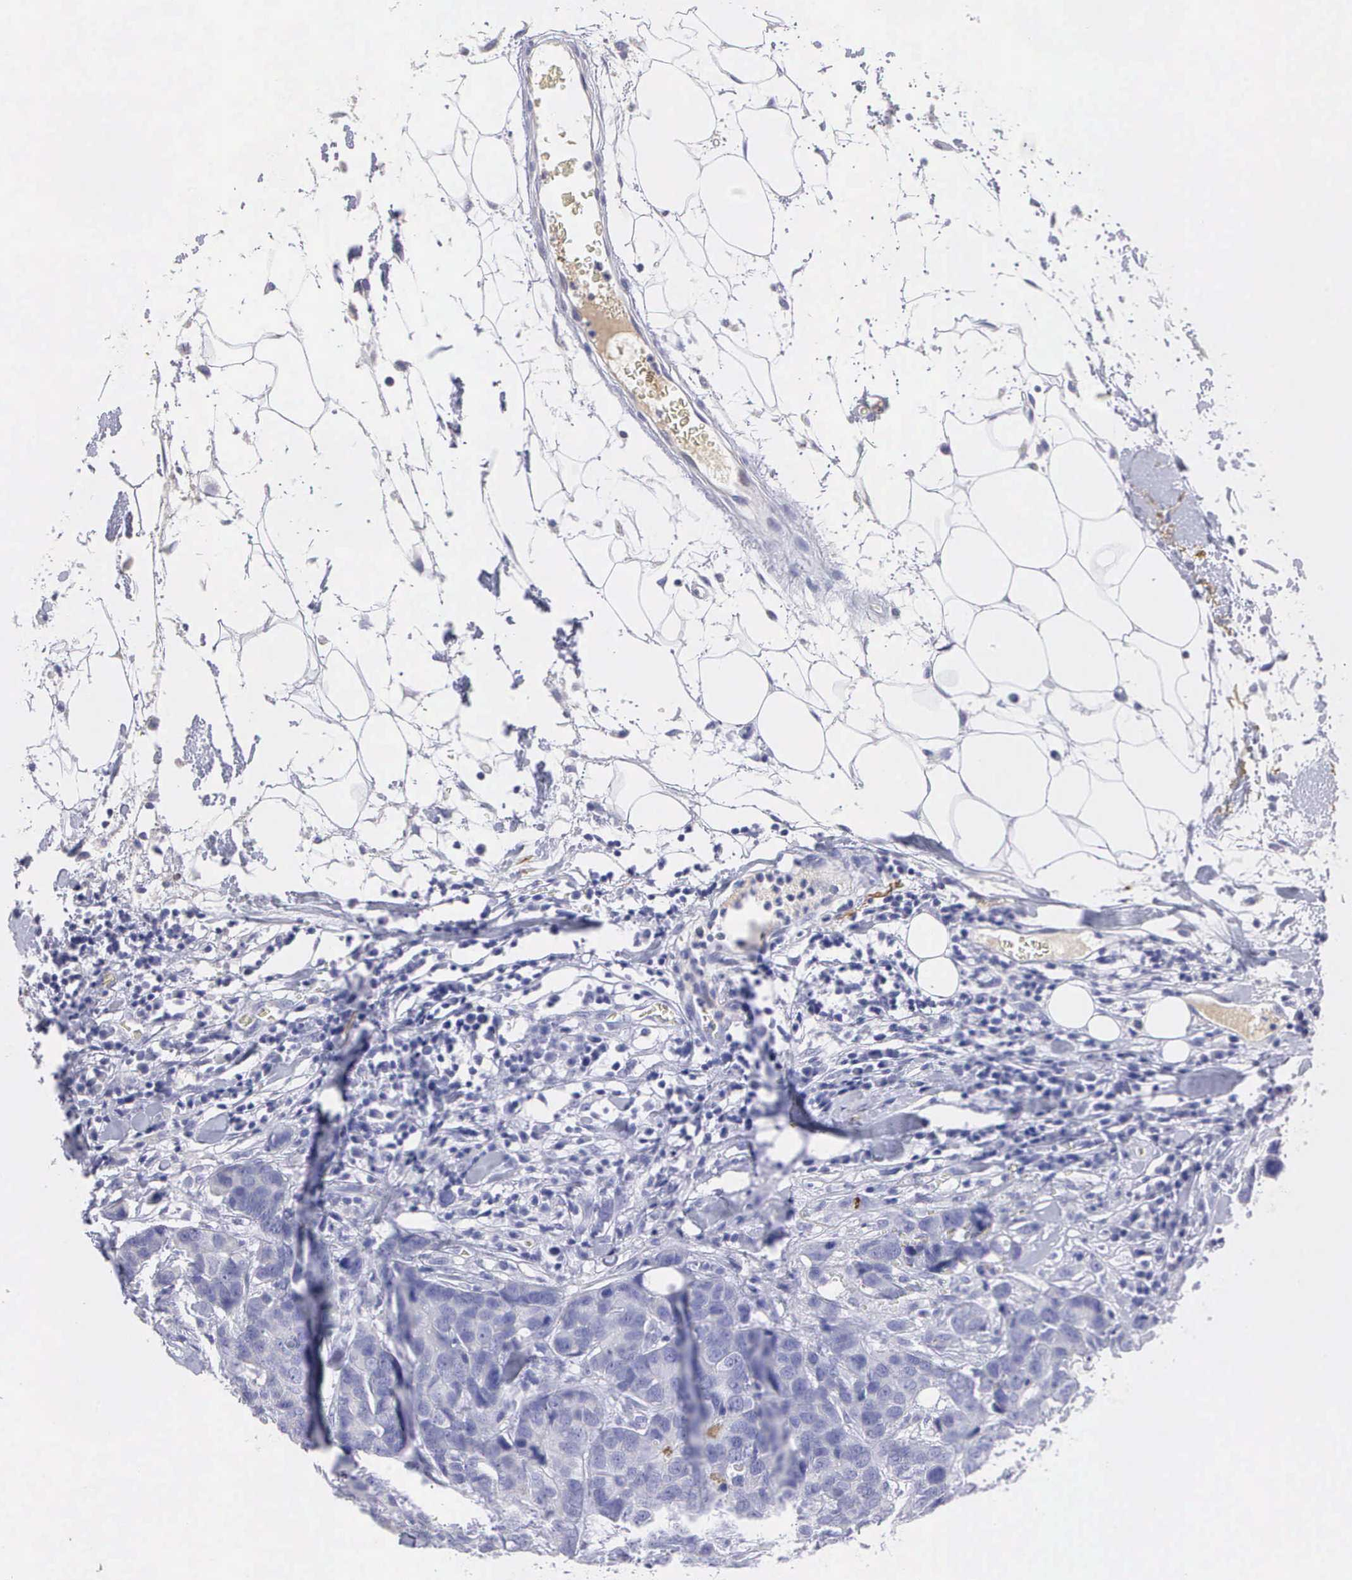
{"staining": {"intensity": "negative", "quantity": "none", "location": "none"}, "tissue": "breast cancer", "cell_type": "Tumor cells", "image_type": "cancer", "snomed": [{"axis": "morphology", "description": "Duct carcinoma"}, {"axis": "topography", "description": "Breast"}], "caption": "Breast cancer stained for a protein using immunohistochemistry displays no positivity tumor cells.", "gene": "CLU", "patient": {"sex": "female", "age": 91}}